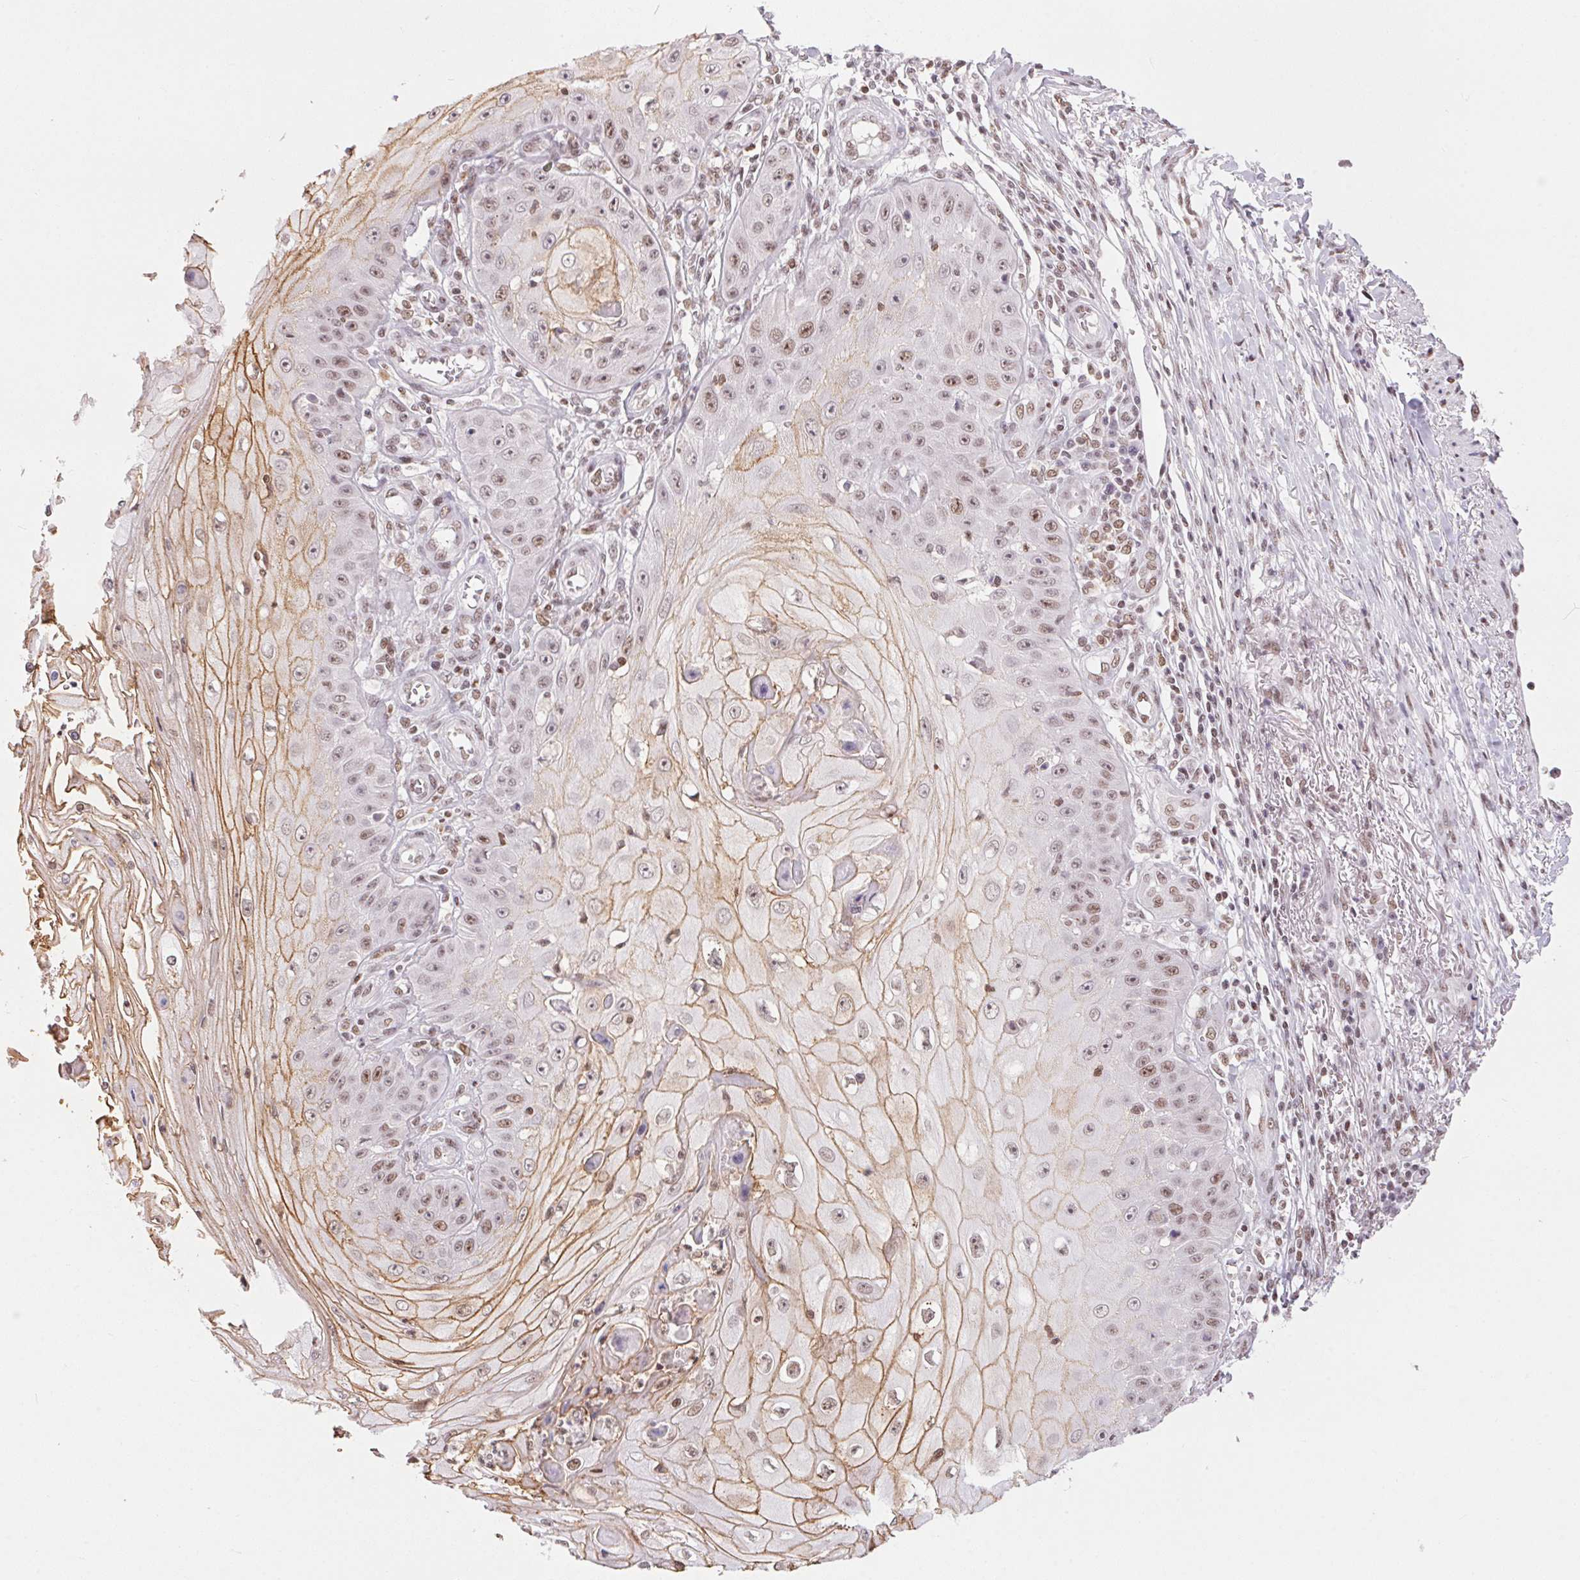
{"staining": {"intensity": "moderate", "quantity": ">75%", "location": "cytoplasmic/membranous,nuclear"}, "tissue": "skin cancer", "cell_type": "Tumor cells", "image_type": "cancer", "snomed": [{"axis": "morphology", "description": "Squamous cell carcinoma, NOS"}, {"axis": "topography", "description": "Skin"}], "caption": "A brown stain highlights moderate cytoplasmic/membranous and nuclear expression of a protein in human squamous cell carcinoma (skin) tumor cells.", "gene": "NFE2L1", "patient": {"sex": "male", "age": 70}}